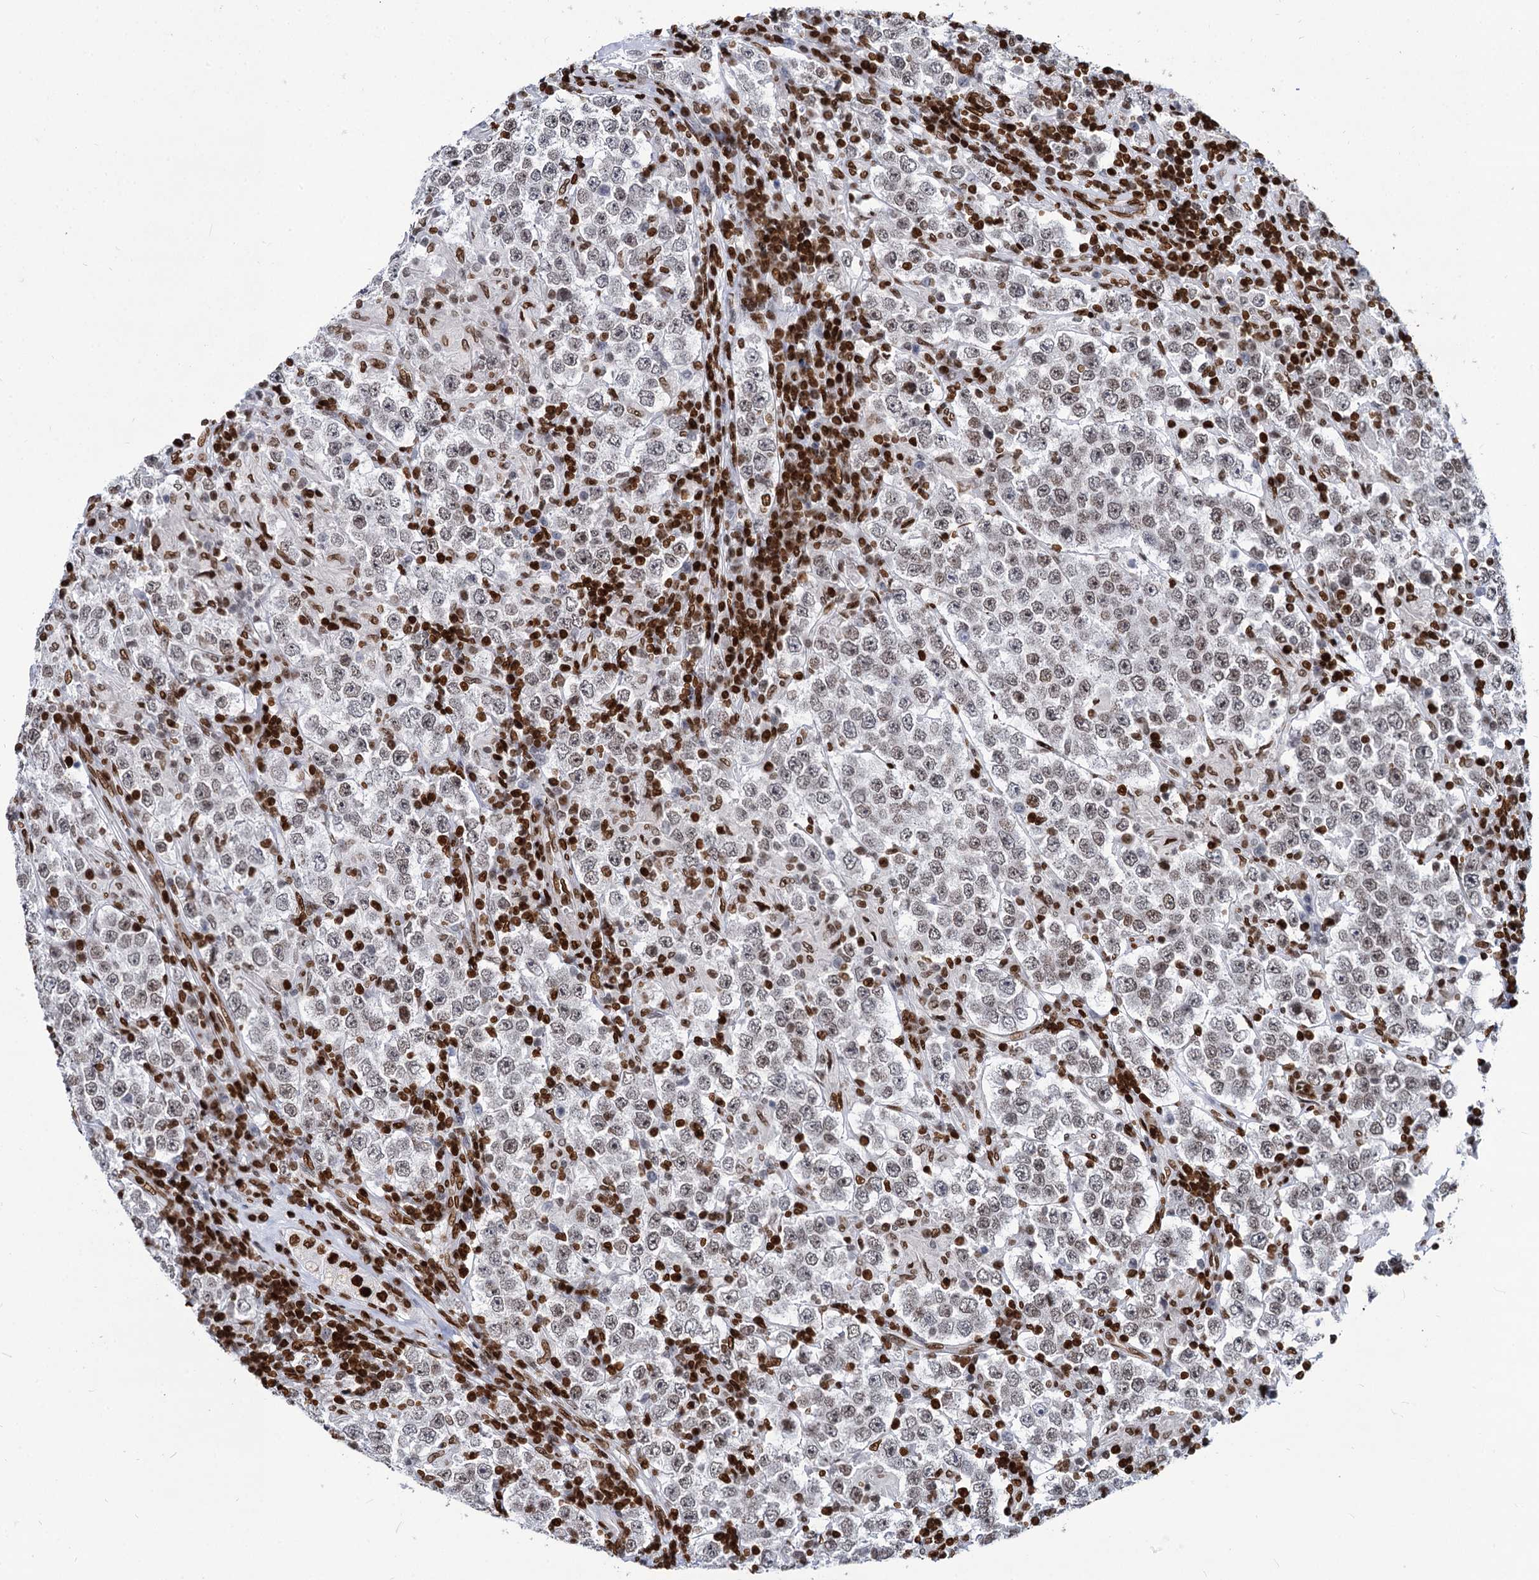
{"staining": {"intensity": "moderate", "quantity": ">75%", "location": "nuclear"}, "tissue": "testis cancer", "cell_type": "Tumor cells", "image_type": "cancer", "snomed": [{"axis": "morphology", "description": "Normal tissue, NOS"}, {"axis": "morphology", "description": "Urothelial carcinoma, High grade"}, {"axis": "morphology", "description": "Seminoma, NOS"}, {"axis": "morphology", "description": "Carcinoma, Embryonal, NOS"}, {"axis": "topography", "description": "Urinary bladder"}, {"axis": "topography", "description": "Testis"}], "caption": "Testis cancer (seminoma) stained with DAB (3,3'-diaminobenzidine) immunohistochemistry exhibits medium levels of moderate nuclear staining in about >75% of tumor cells. Immunohistochemistry stains the protein in brown and the nuclei are stained blue.", "gene": "MECP2", "patient": {"sex": "male", "age": 41}}